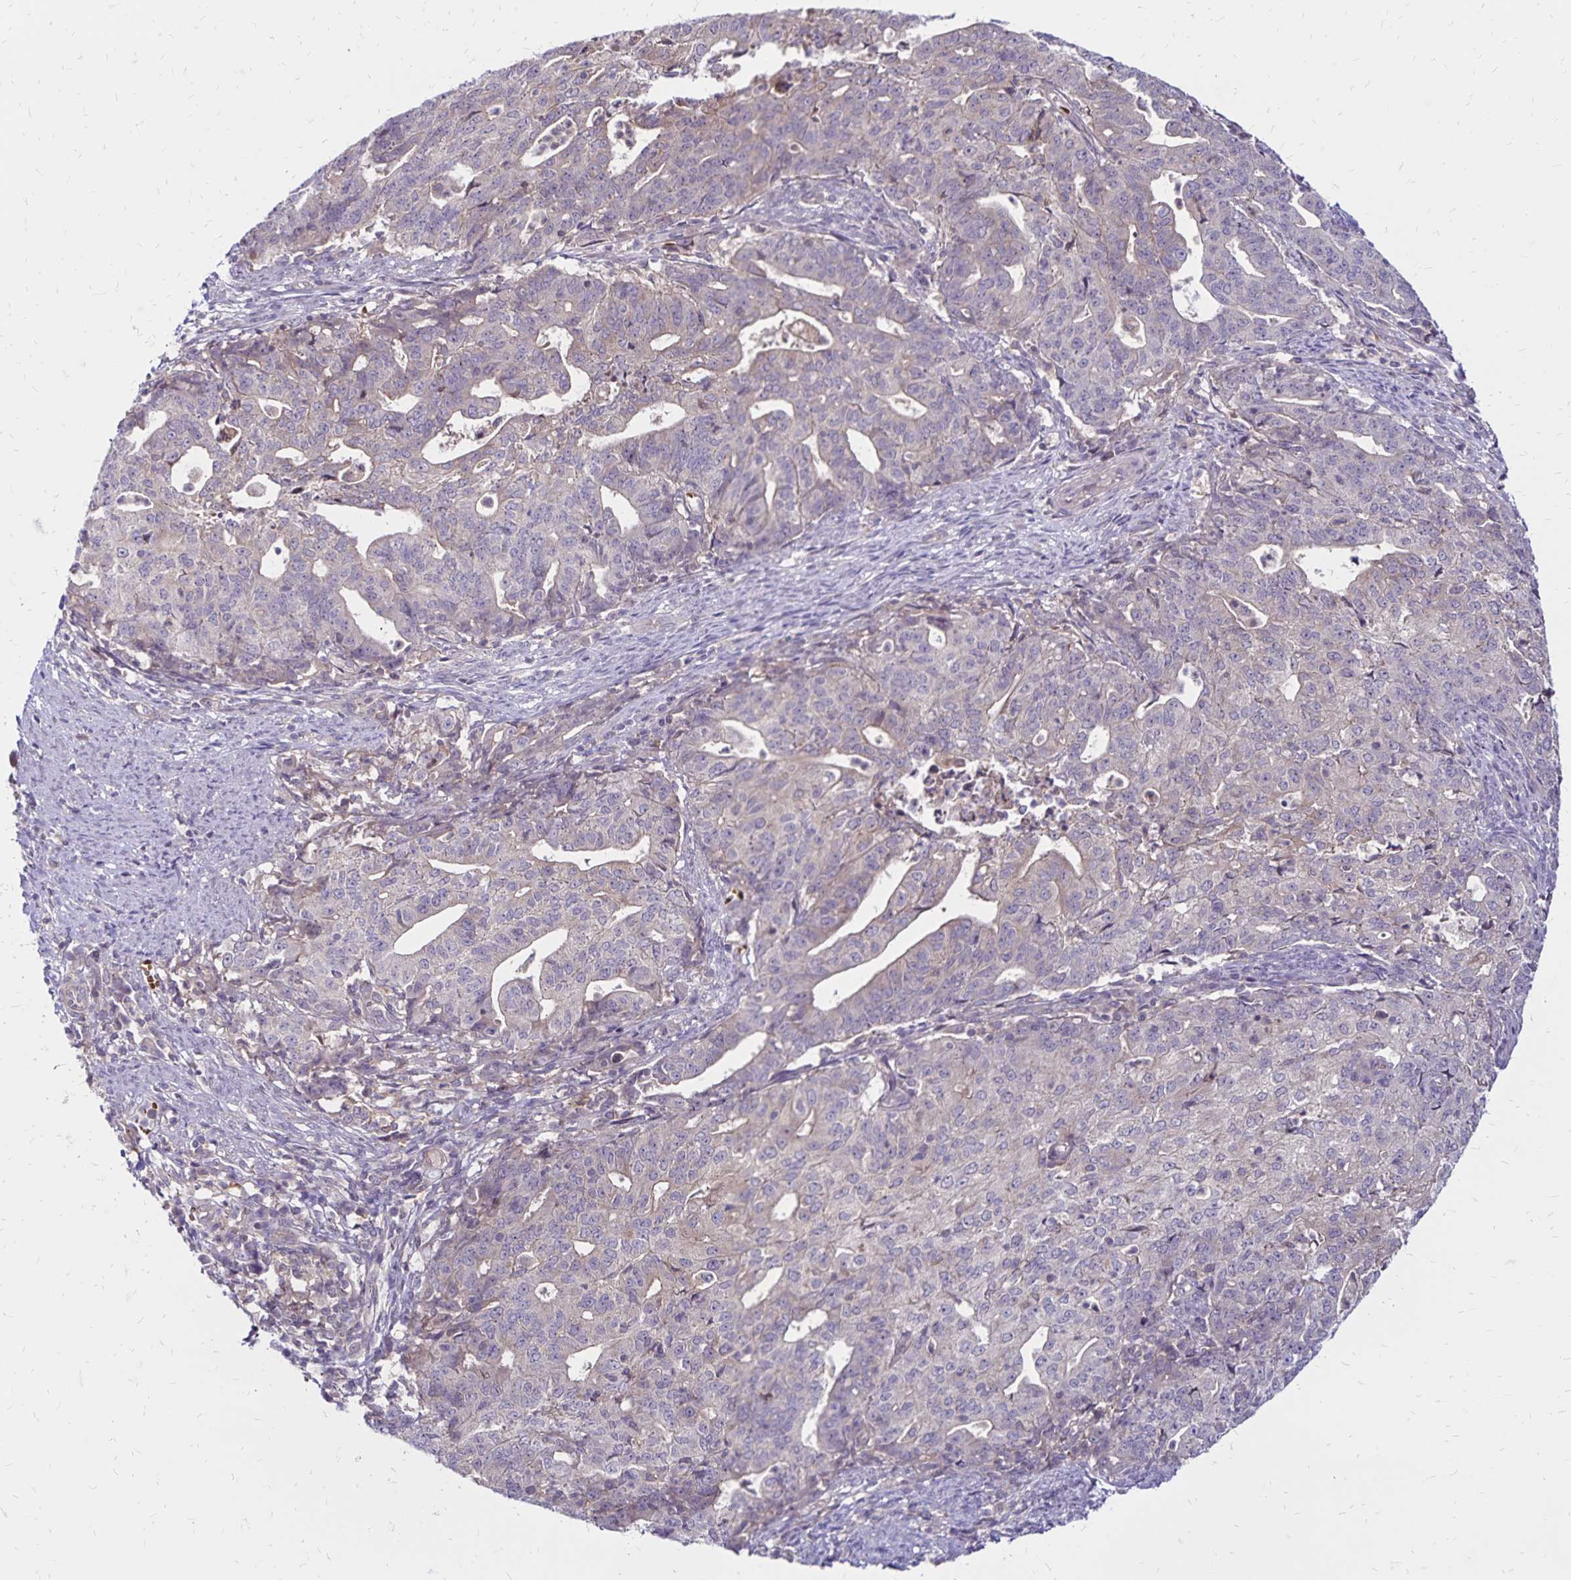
{"staining": {"intensity": "negative", "quantity": "none", "location": "none"}, "tissue": "endometrial cancer", "cell_type": "Tumor cells", "image_type": "cancer", "snomed": [{"axis": "morphology", "description": "Adenocarcinoma, NOS"}, {"axis": "topography", "description": "Endometrium"}], "caption": "Tumor cells are negative for brown protein staining in endometrial adenocarcinoma.", "gene": "FSD1", "patient": {"sex": "female", "age": 82}}